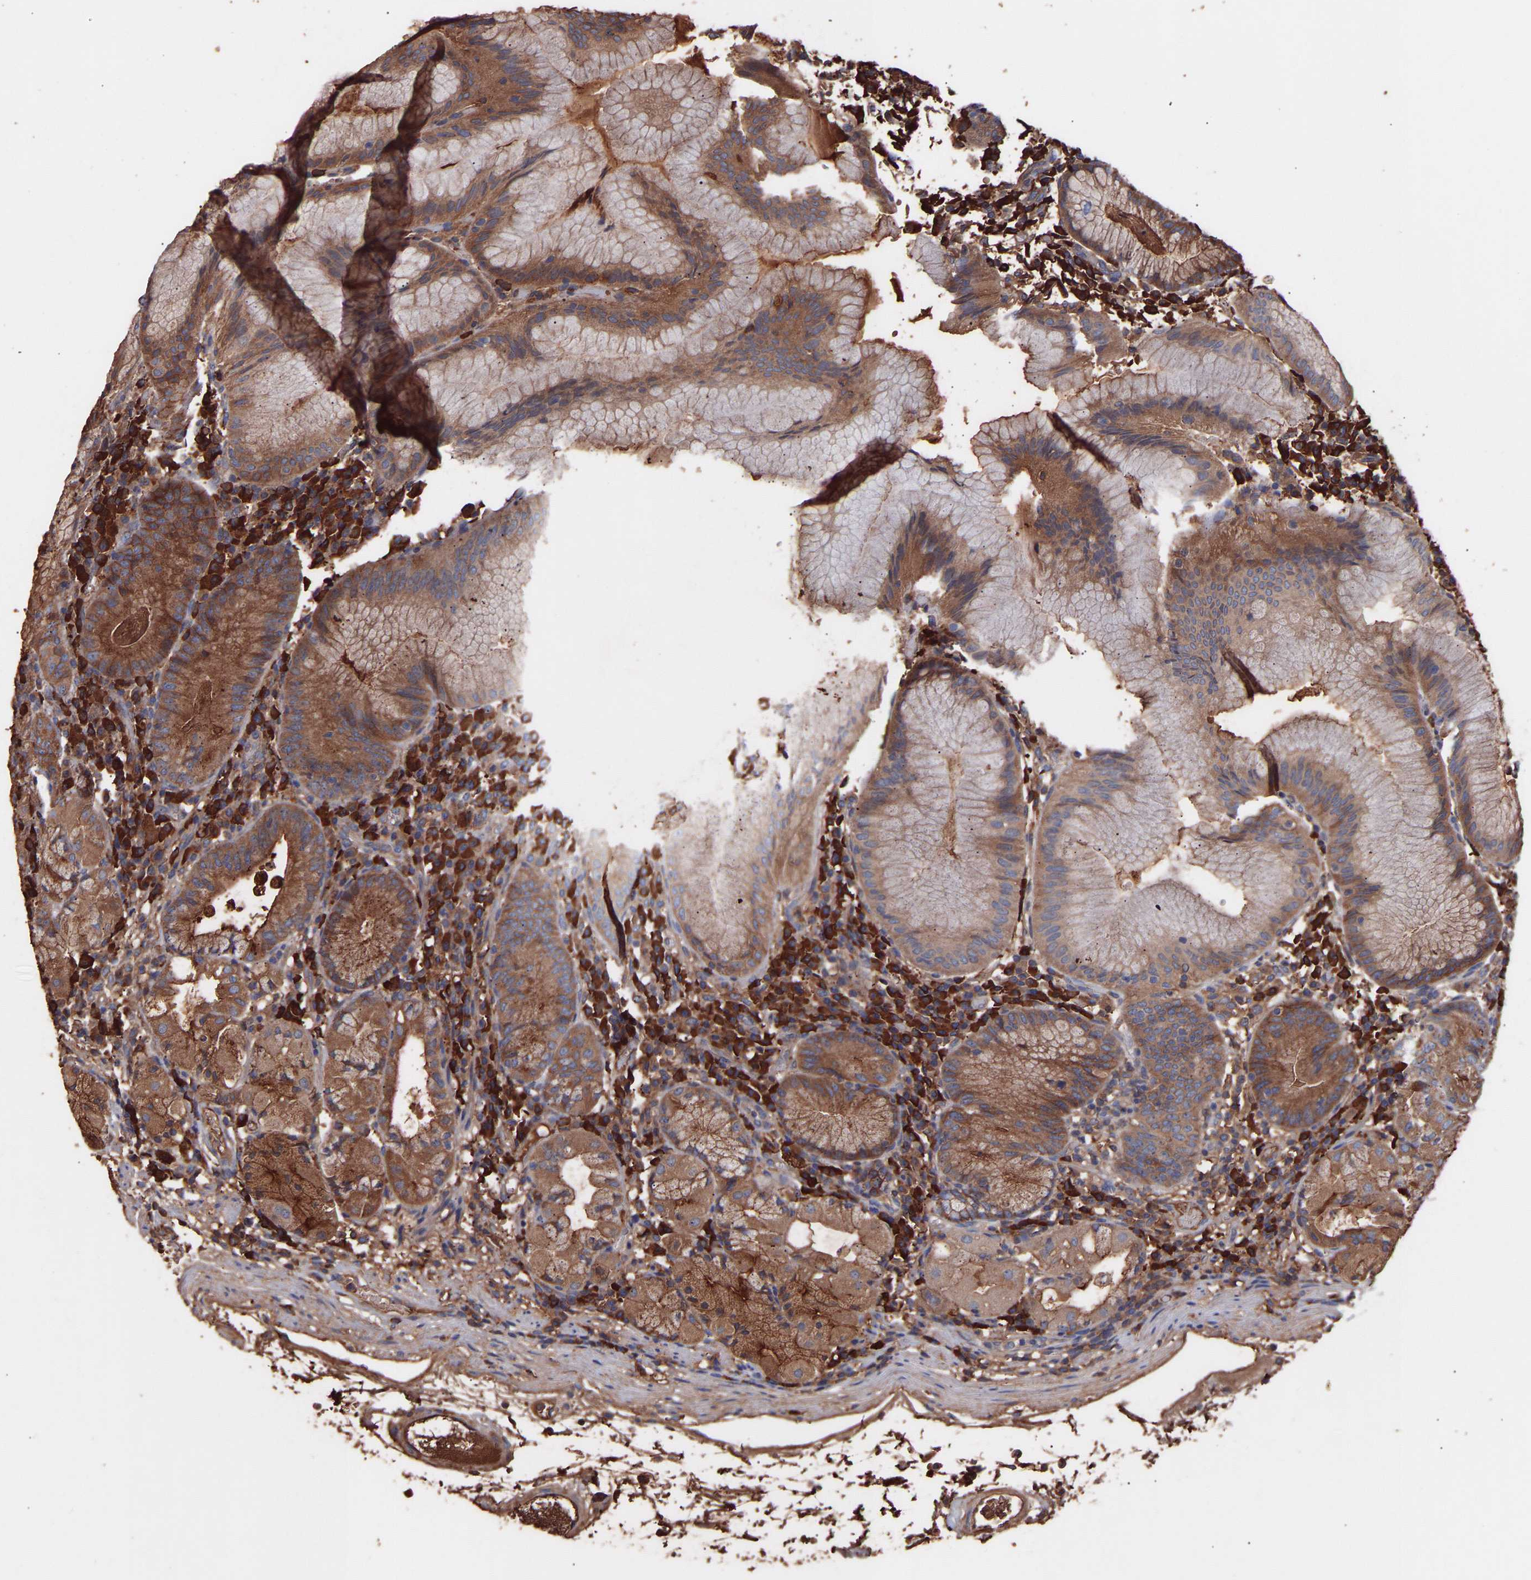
{"staining": {"intensity": "moderate", "quantity": ">75%", "location": "cytoplasmic/membranous"}, "tissue": "stomach", "cell_type": "Glandular cells", "image_type": "normal", "snomed": [{"axis": "morphology", "description": "Normal tissue, NOS"}, {"axis": "topography", "description": "Stomach"}, {"axis": "topography", "description": "Stomach, lower"}], "caption": "Immunohistochemical staining of normal human stomach demonstrates >75% levels of moderate cytoplasmic/membranous protein positivity in about >75% of glandular cells. (DAB (3,3'-diaminobenzidine) IHC, brown staining for protein, blue staining for nuclei).", "gene": "TMEM268", "patient": {"sex": "female", "age": 75}}